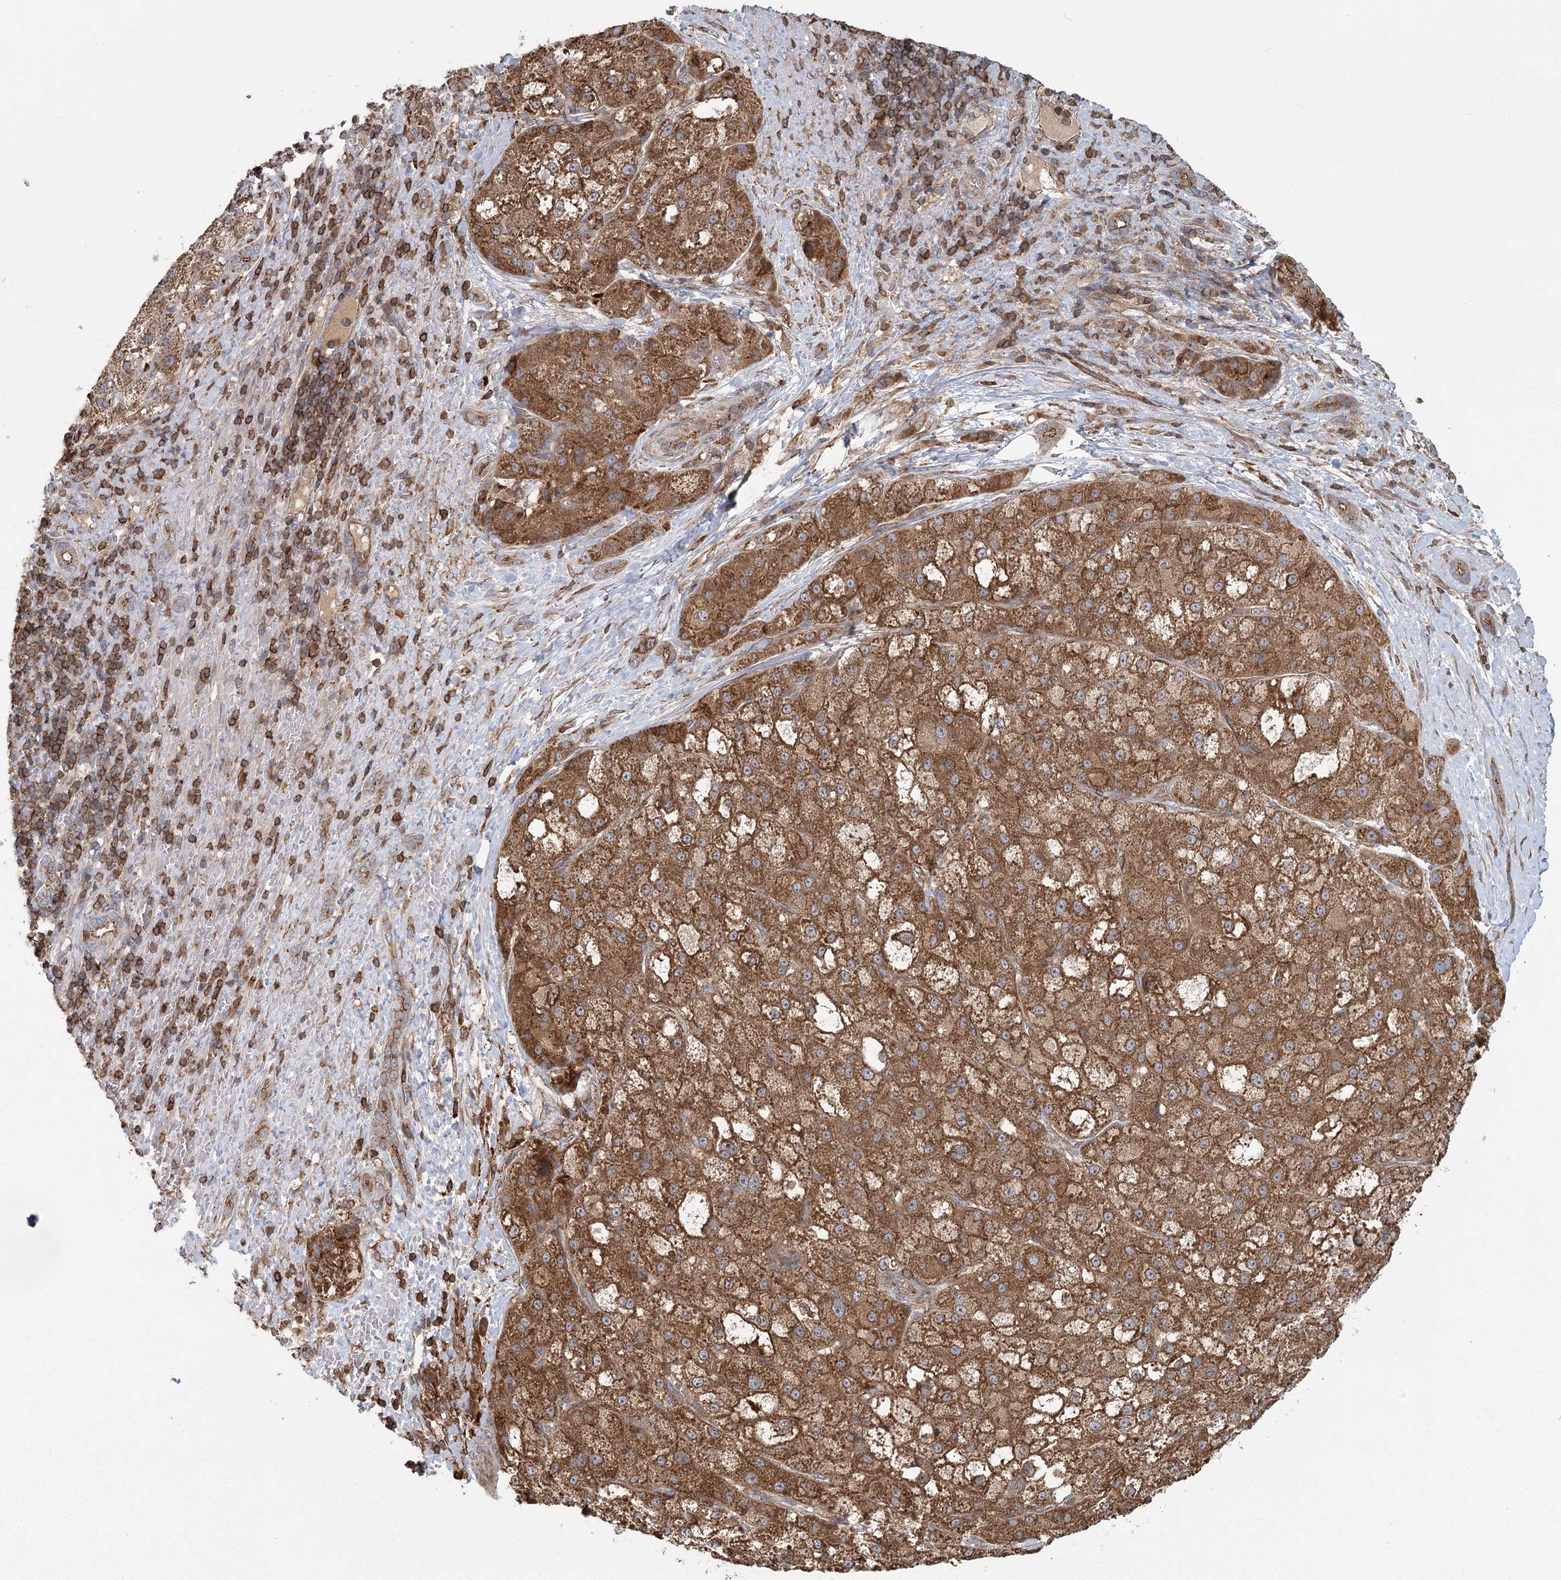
{"staining": {"intensity": "moderate", "quantity": ">75%", "location": "cytoplasmic/membranous"}, "tissue": "liver cancer", "cell_type": "Tumor cells", "image_type": "cancer", "snomed": [{"axis": "morphology", "description": "Normal tissue, NOS"}, {"axis": "morphology", "description": "Carcinoma, Hepatocellular, NOS"}, {"axis": "topography", "description": "Liver"}], "caption": "Immunohistochemistry micrograph of neoplastic tissue: liver cancer stained using IHC exhibits medium levels of moderate protein expression localized specifically in the cytoplasmic/membranous of tumor cells, appearing as a cytoplasmic/membranous brown color.", "gene": "PLEKHA7", "patient": {"sex": "male", "age": 57}}